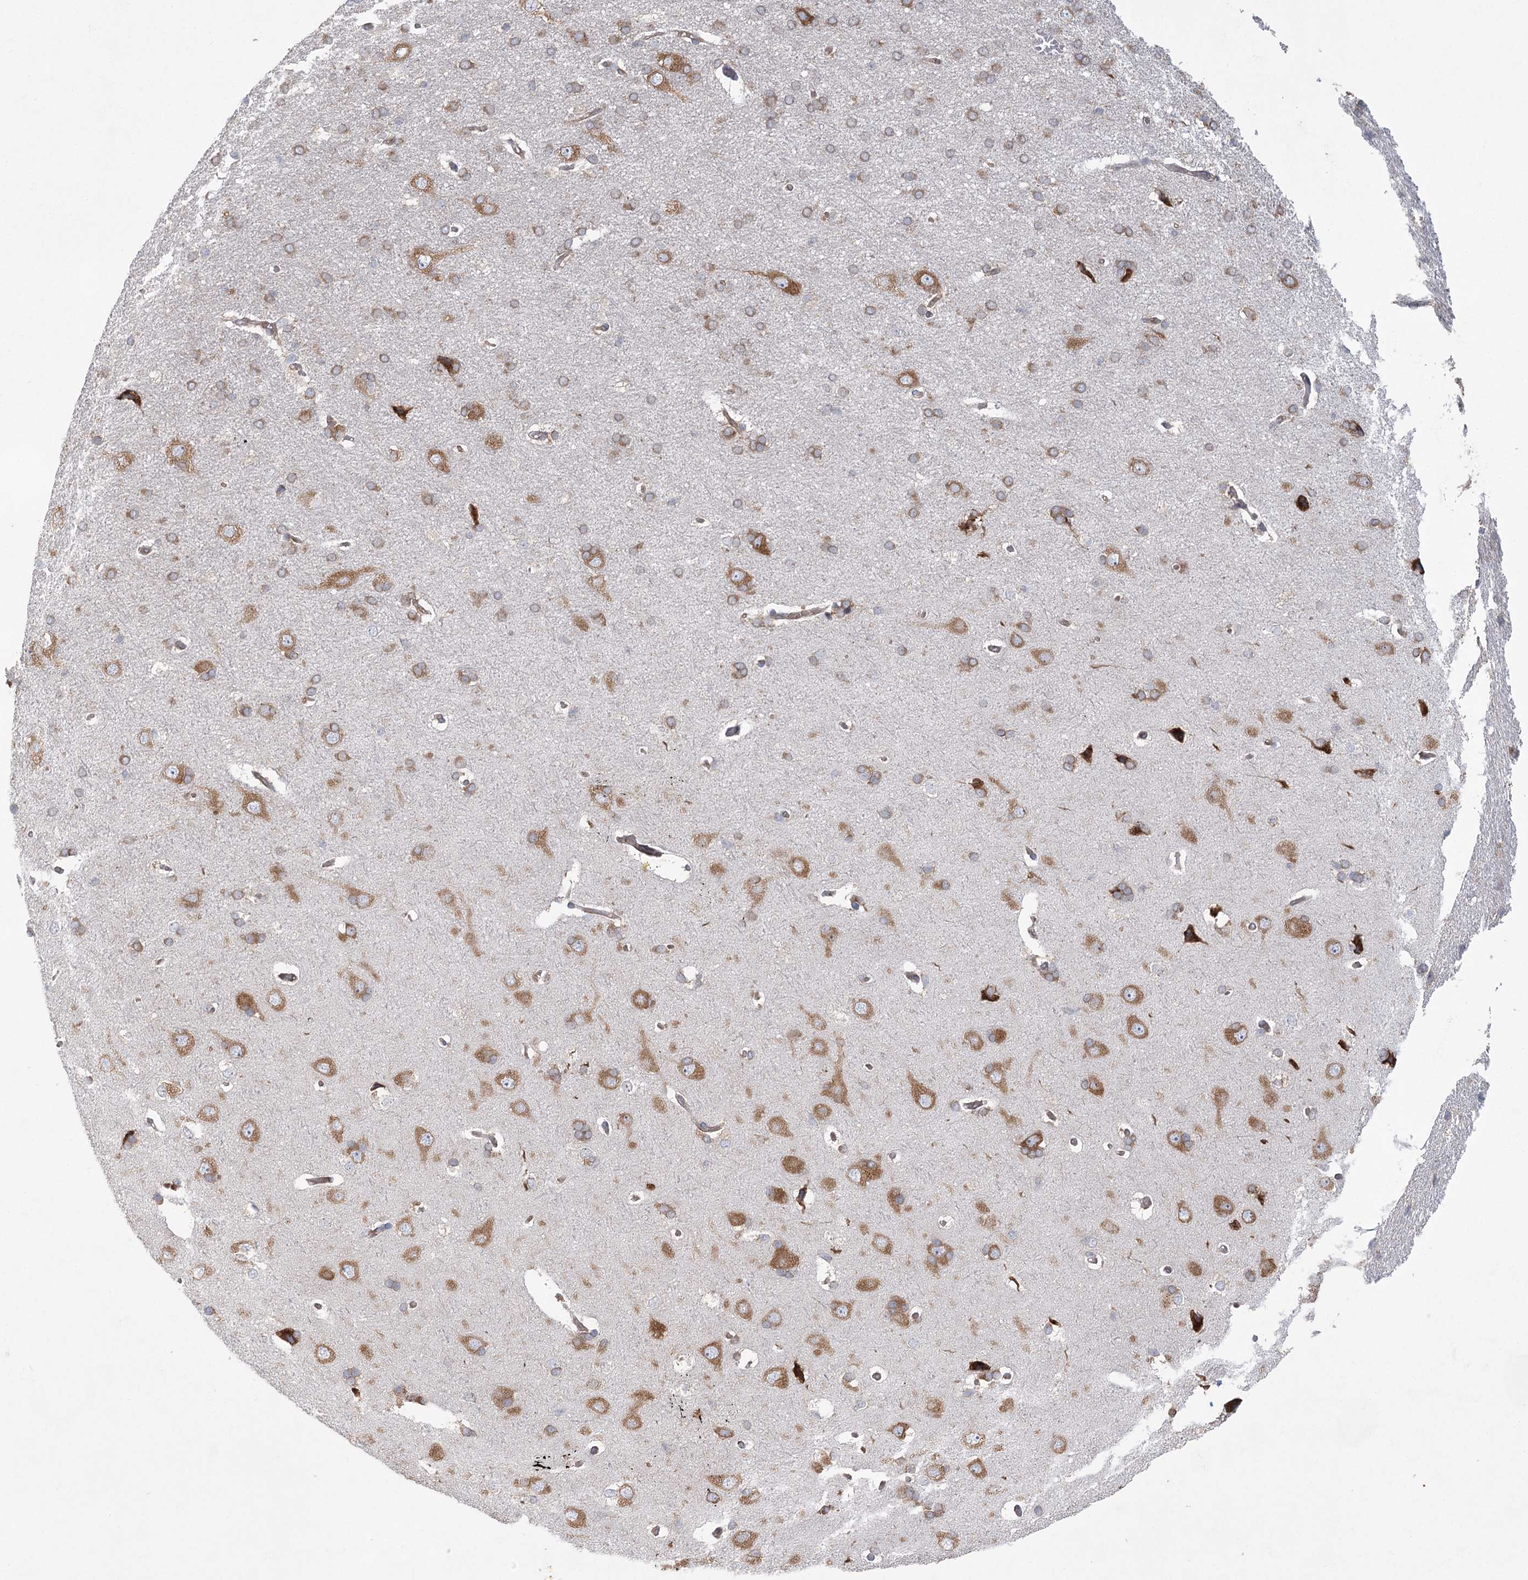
{"staining": {"intensity": "weak", "quantity": ">75%", "location": "cytoplasmic/membranous"}, "tissue": "cerebral cortex", "cell_type": "Endothelial cells", "image_type": "normal", "snomed": [{"axis": "morphology", "description": "Normal tissue, NOS"}, {"axis": "topography", "description": "Cerebral cortex"}], "caption": "This photomicrograph reveals immunohistochemistry staining of benign cerebral cortex, with low weak cytoplasmic/membranous positivity in approximately >75% of endothelial cells.", "gene": "EIF3A", "patient": {"sex": "male", "age": 62}}